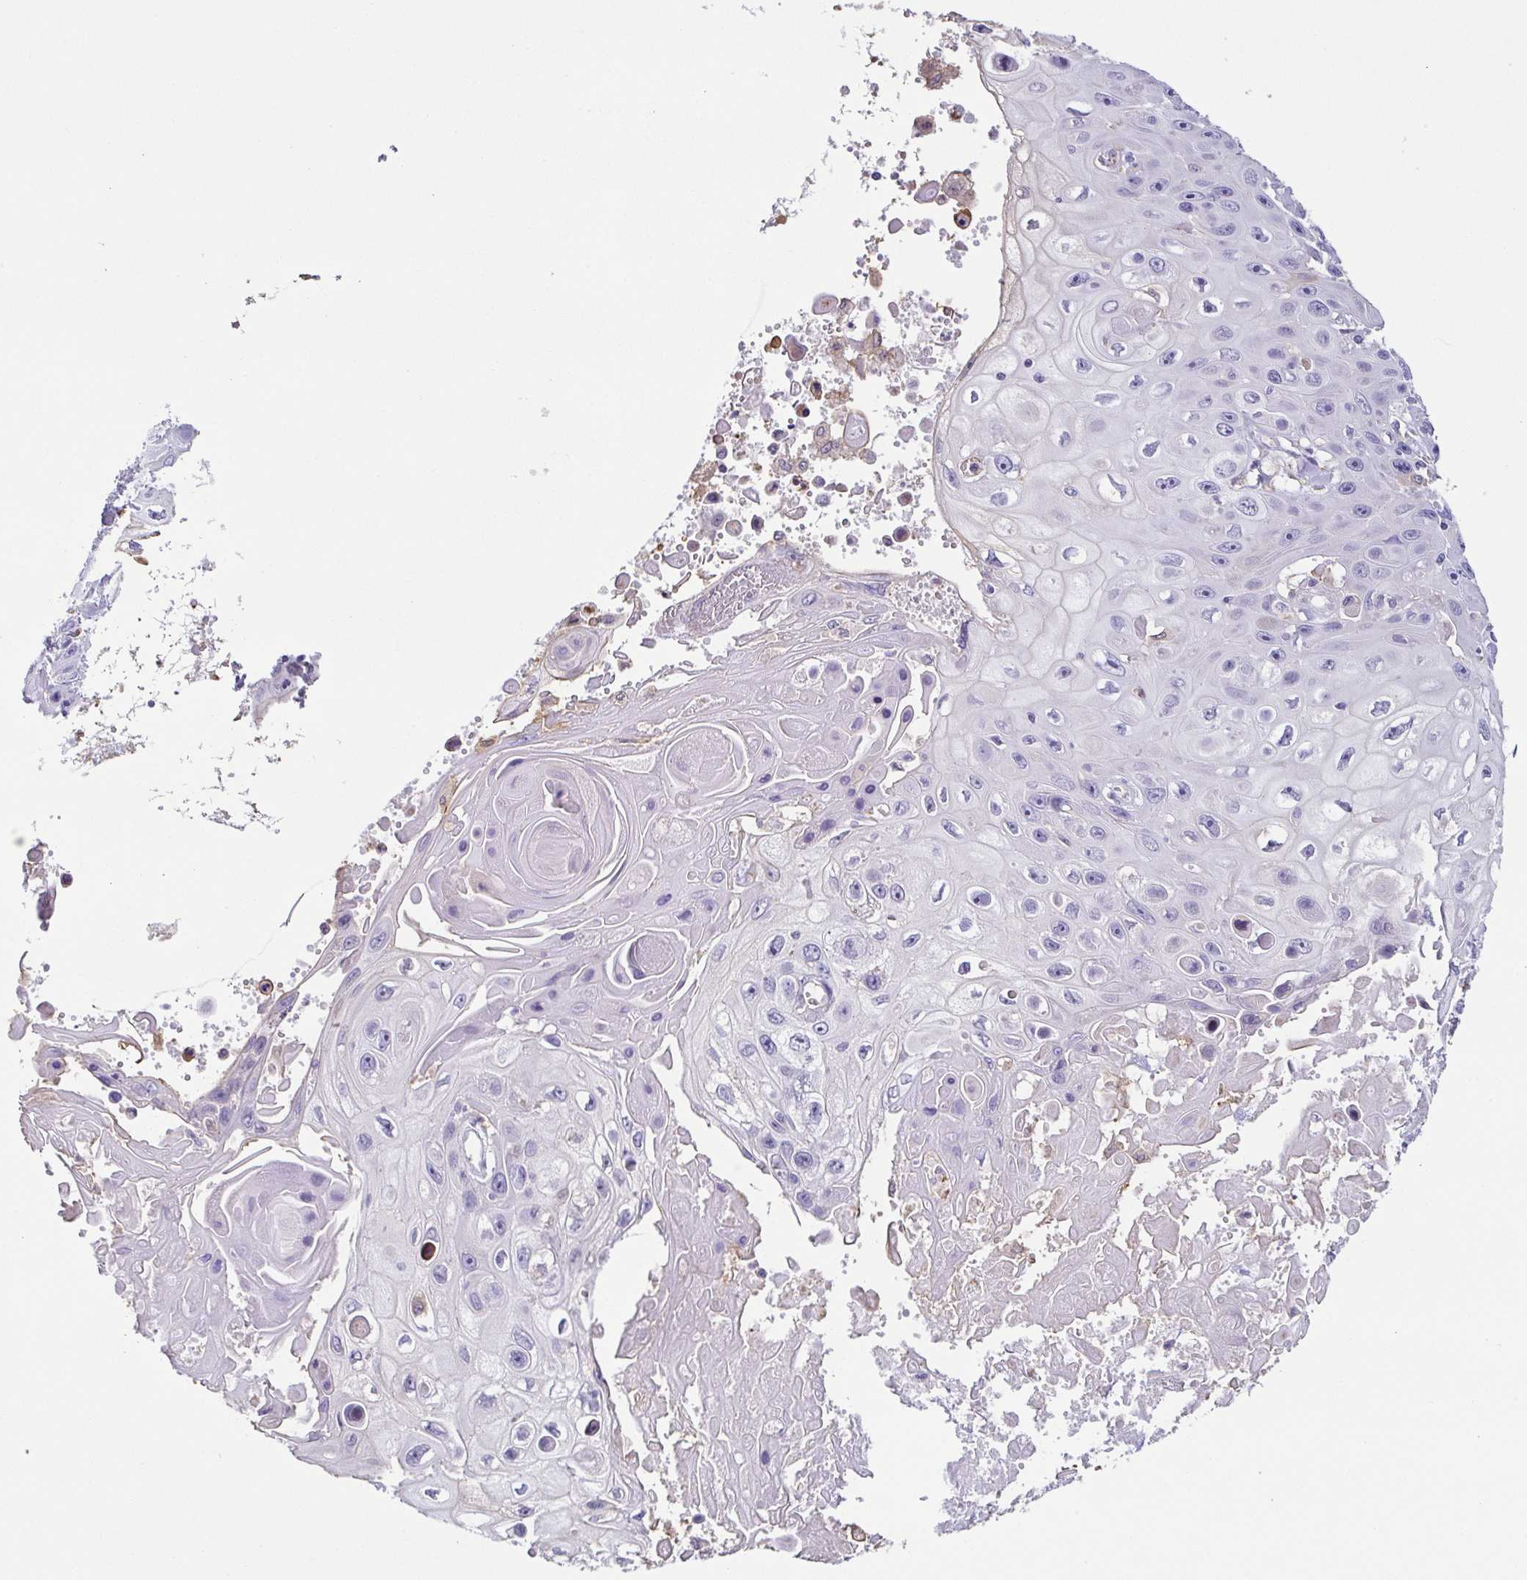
{"staining": {"intensity": "negative", "quantity": "none", "location": "none"}, "tissue": "skin cancer", "cell_type": "Tumor cells", "image_type": "cancer", "snomed": [{"axis": "morphology", "description": "Squamous cell carcinoma, NOS"}, {"axis": "topography", "description": "Skin"}], "caption": "Immunohistochemistry (IHC) photomicrograph of skin squamous cell carcinoma stained for a protein (brown), which displays no positivity in tumor cells. (IHC, brightfield microscopy, high magnification).", "gene": "ANXA10", "patient": {"sex": "male", "age": 82}}